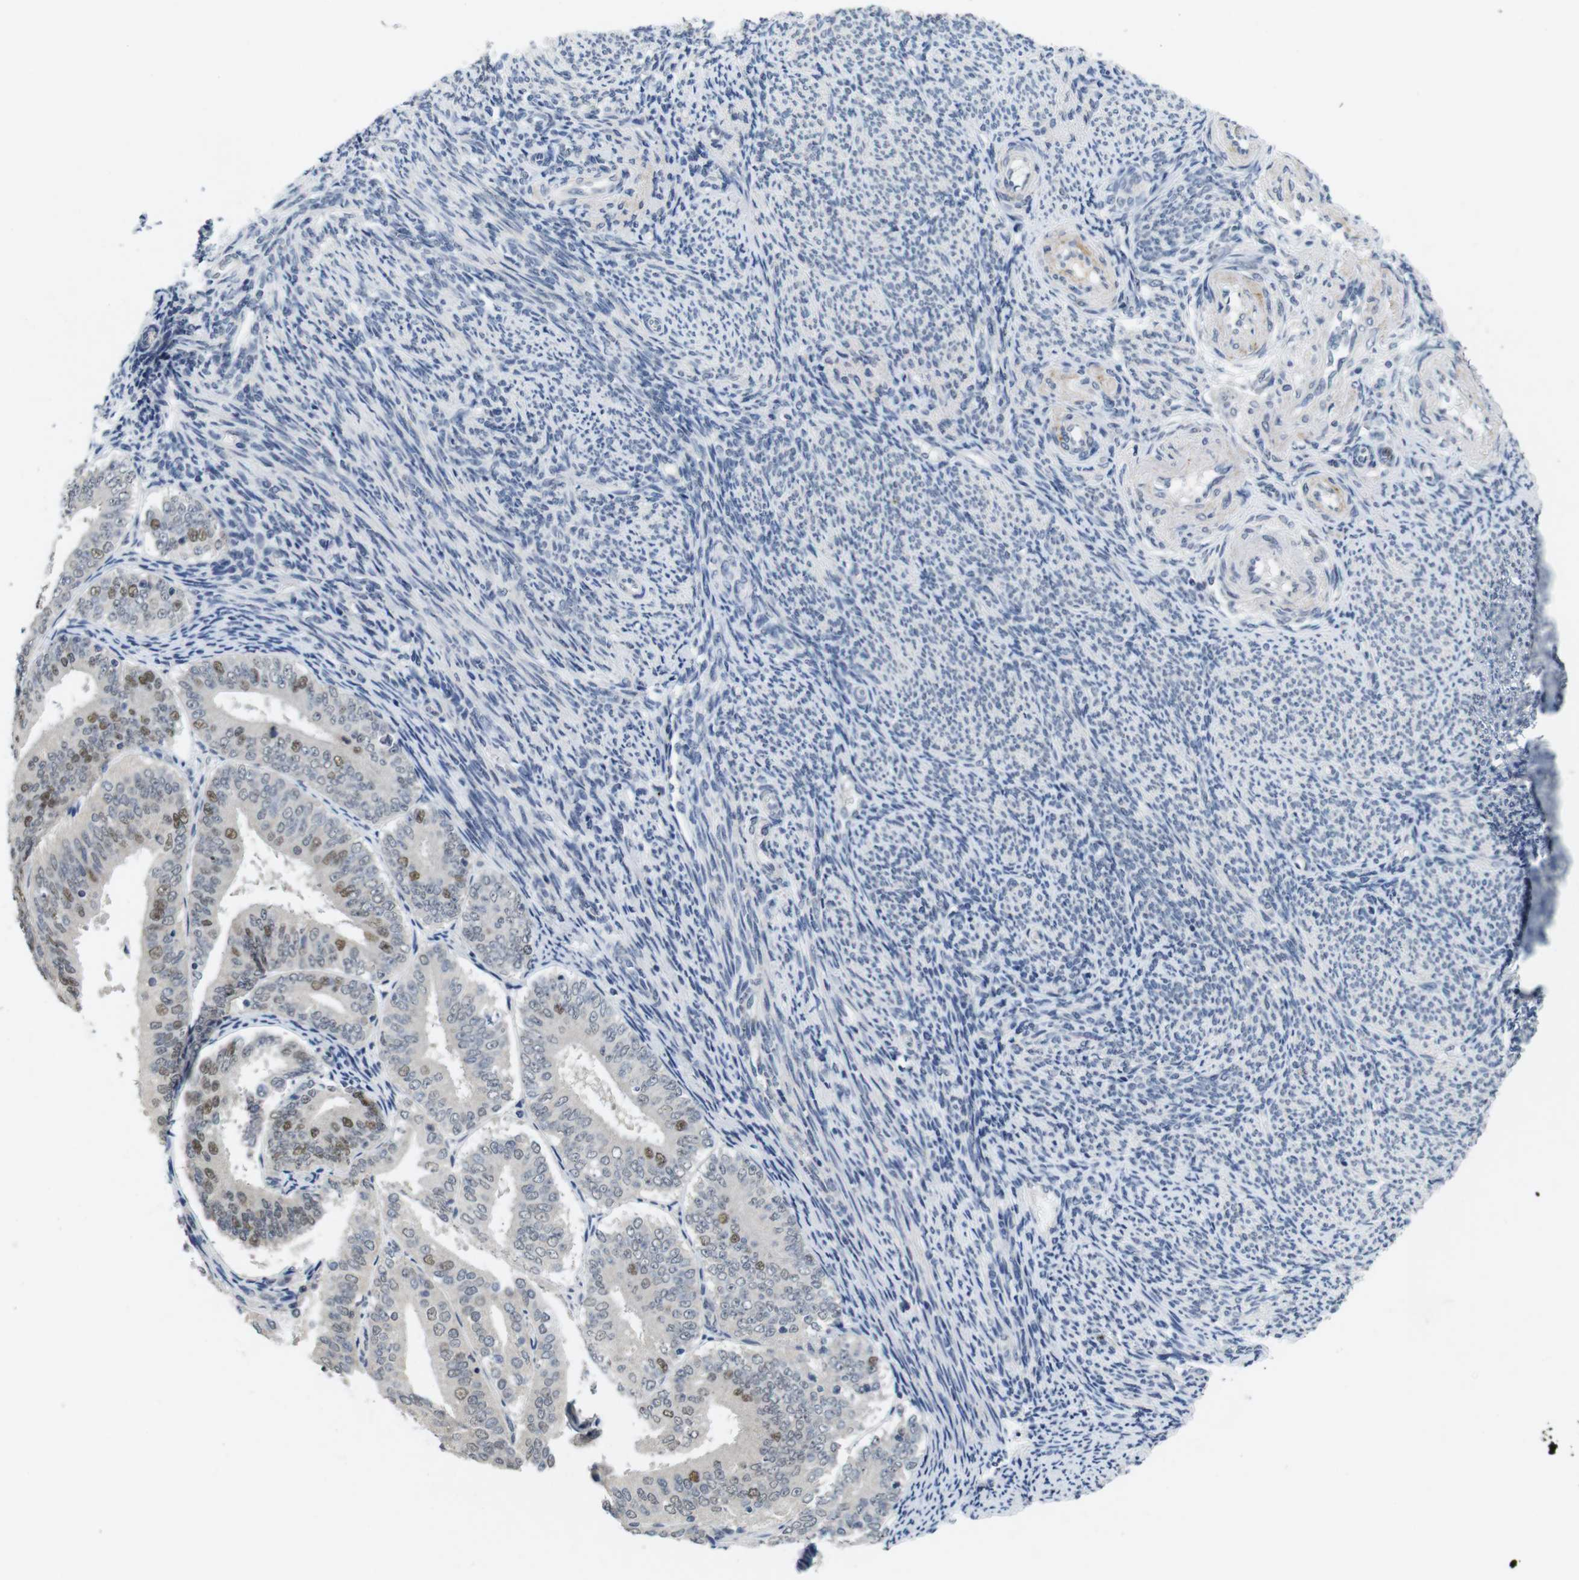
{"staining": {"intensity": "moderate", "quantity": "<25%", "location": "nuclear"}, "tissue": "endometrial cancer", "cell_type": "Tumor cells", "image_type": "cancer", "snomed": [{"axis": "morphology", "description": "Adenocarcinoma, NOS"}, {"axis": "topography", "description": "Endometrium"}], "caption": "Protein positivity by IHC shows moderate nuclear staining in approximately <25% of tumor cells in endometrial cancer.", "gene": "SKP2", "patient": {"sex": "female", "age": 63}}